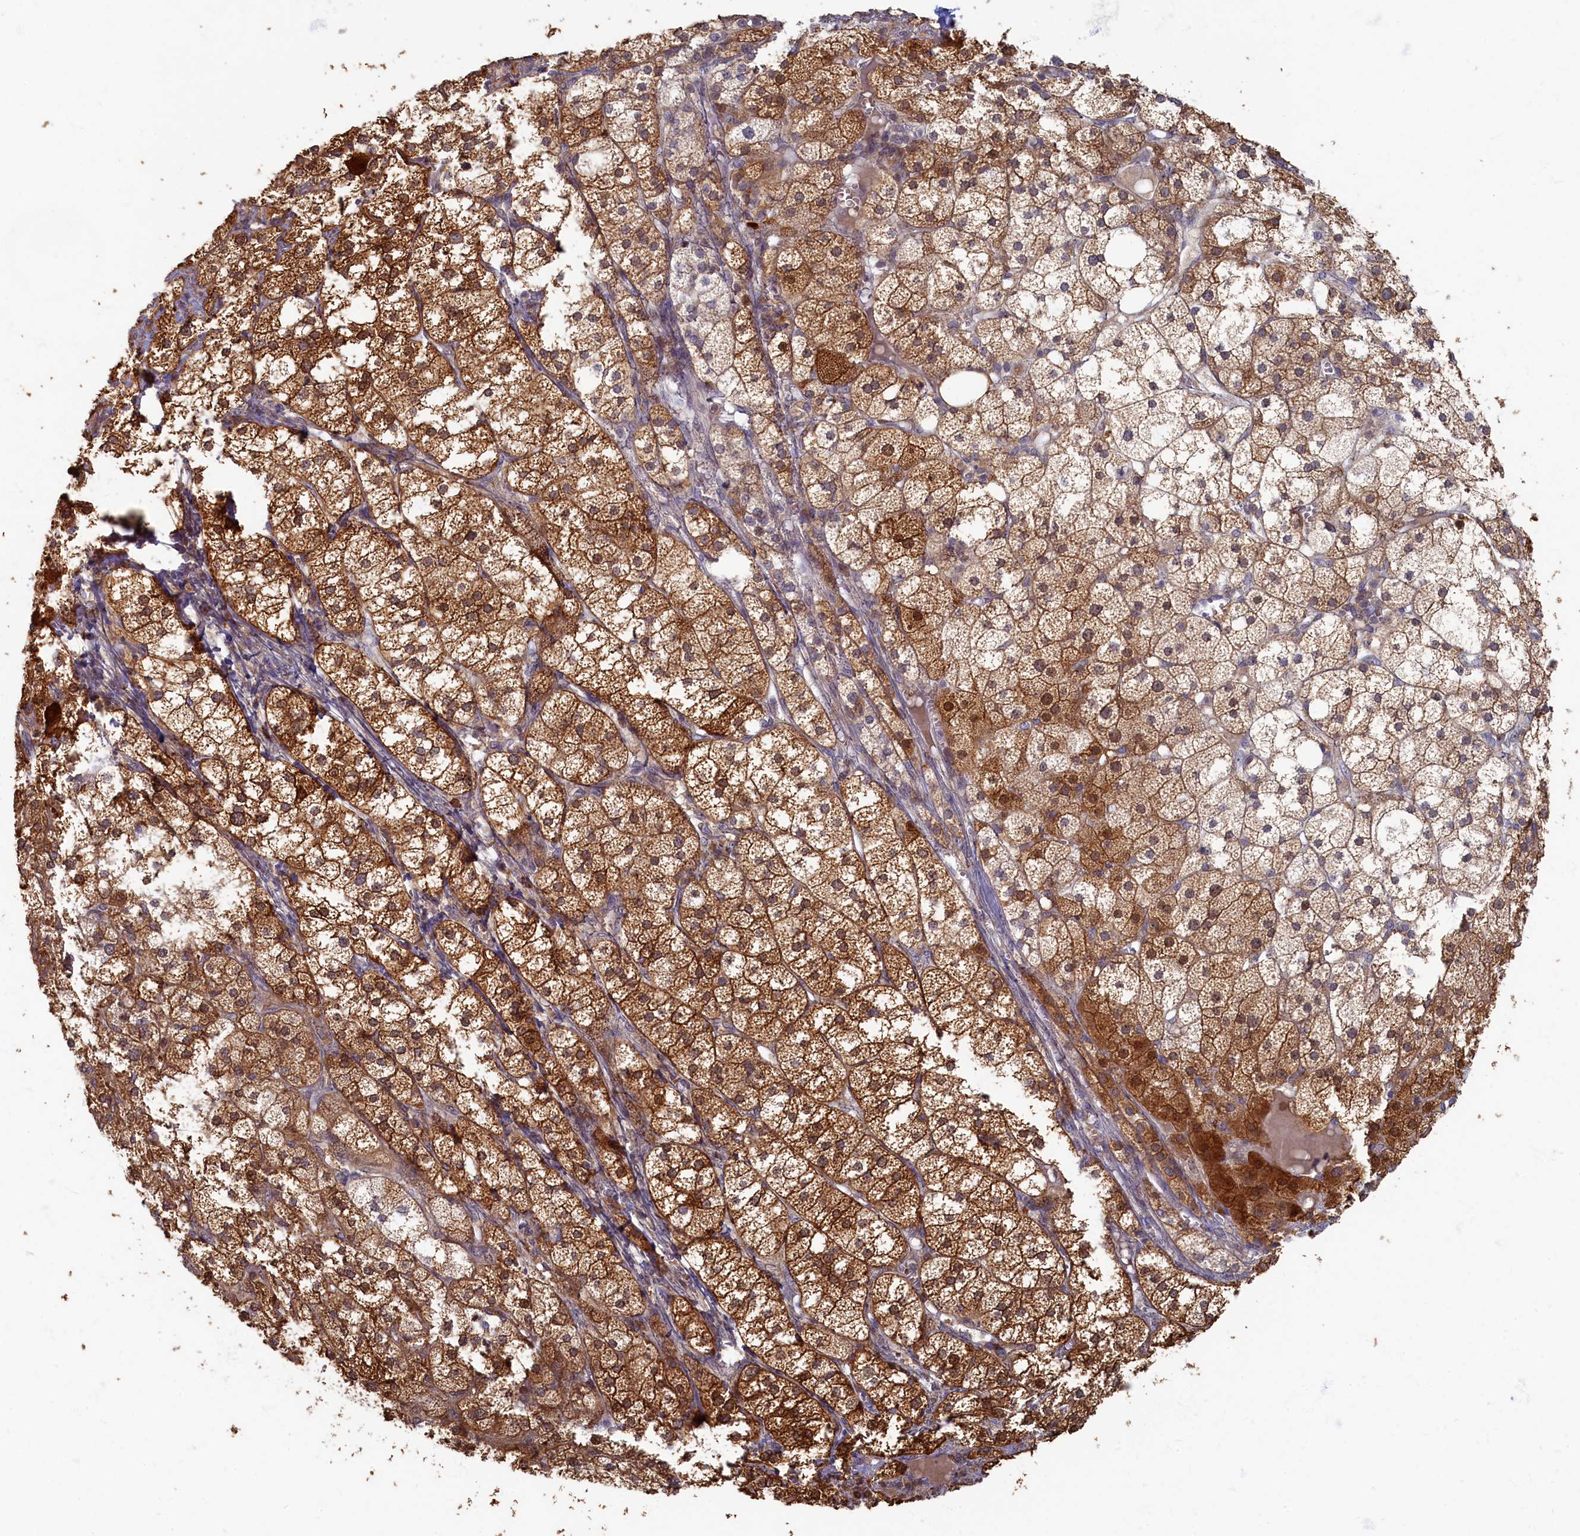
{"staining": {"intensity": "moderate", "quantity": ">75%", "location": "cytoplasmic/membranous,nuclear"}, "tissue": "adrenal gland", "cell_type": "Glandular cells", "image_type": "normal", "snomed": [{"axis": "morphology", "description": "Normal tissue, NOS"}, {"axis": "topography", "description": "Adrenal gland"}], "caption": "IHC histopathology image of unremarkable human adrenal gland stained for a protein (brown), which exhibits medium levels of moderate cytoplasmic/membranous,nuclear expression in about >75% of glandular cells.", "gene": "HUNK", "patient": {"sex": "female", "age": 61}}